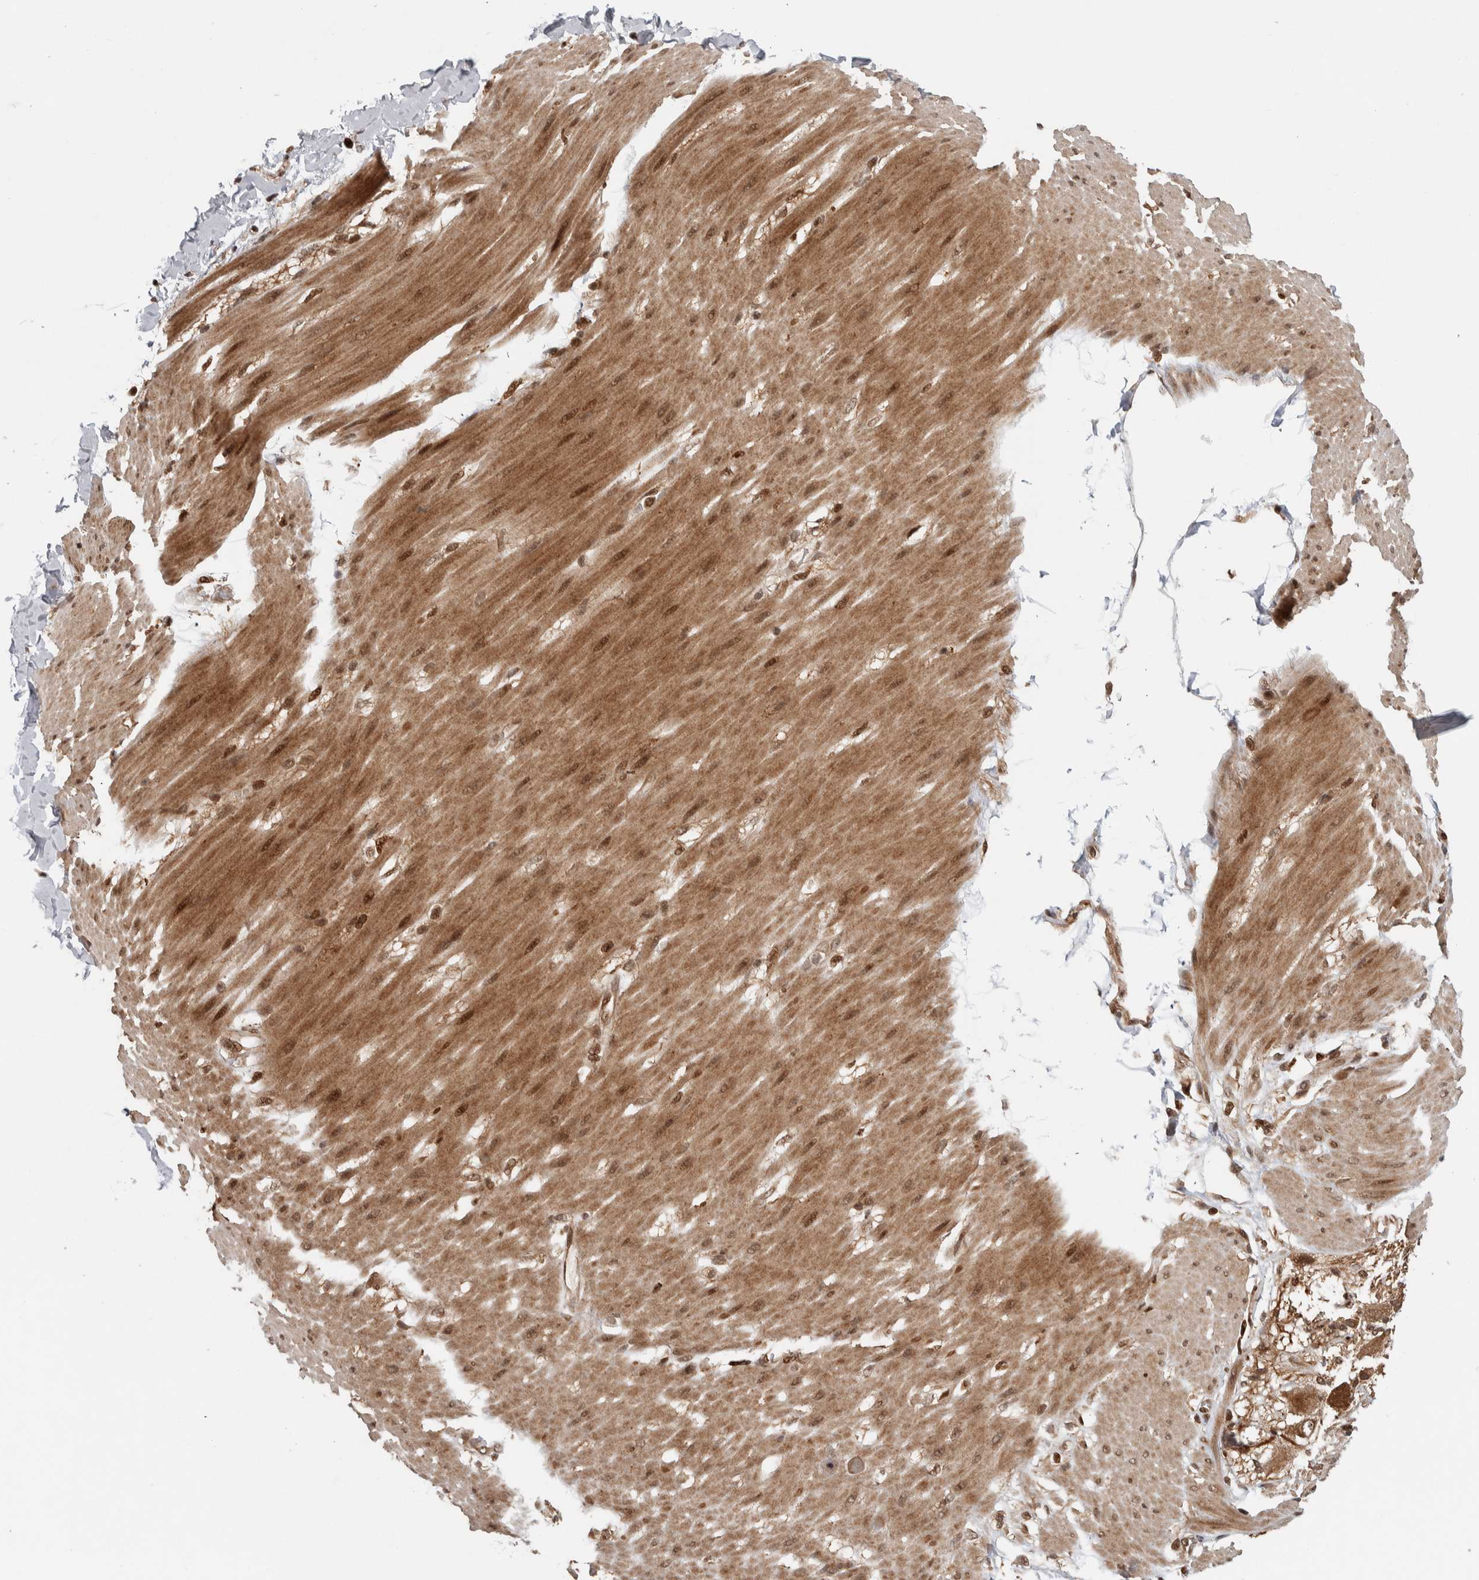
{"staining": {"intensity": "strong", "quantity": ">75%", "location": "cytoplasmic/membranous,nuclear"}, "tissue": "adipose tissue", "cell_type": "Adipocytes", "image_type": "normal", "snomed": [{"axis": "morphology", "description": "Normal tissue, NOS"}, {"axis": "morphology", "description": "Adenocarcinoma, NOS"}, {"axis": "topography", "description": "Duodenum"}, {"axis": "topography", "description": "Peripheral nerve tissue"}], "caption": "This photomicrograph shows immunohistochemistry (IHC) staining of normal human adipose tissue, with high strong cytoplasmic/membranous,nuclear expression in about >75% of adipocytes.", "gene": "RPS6KA4", "patient": {"sex": "female", "age": 60}}